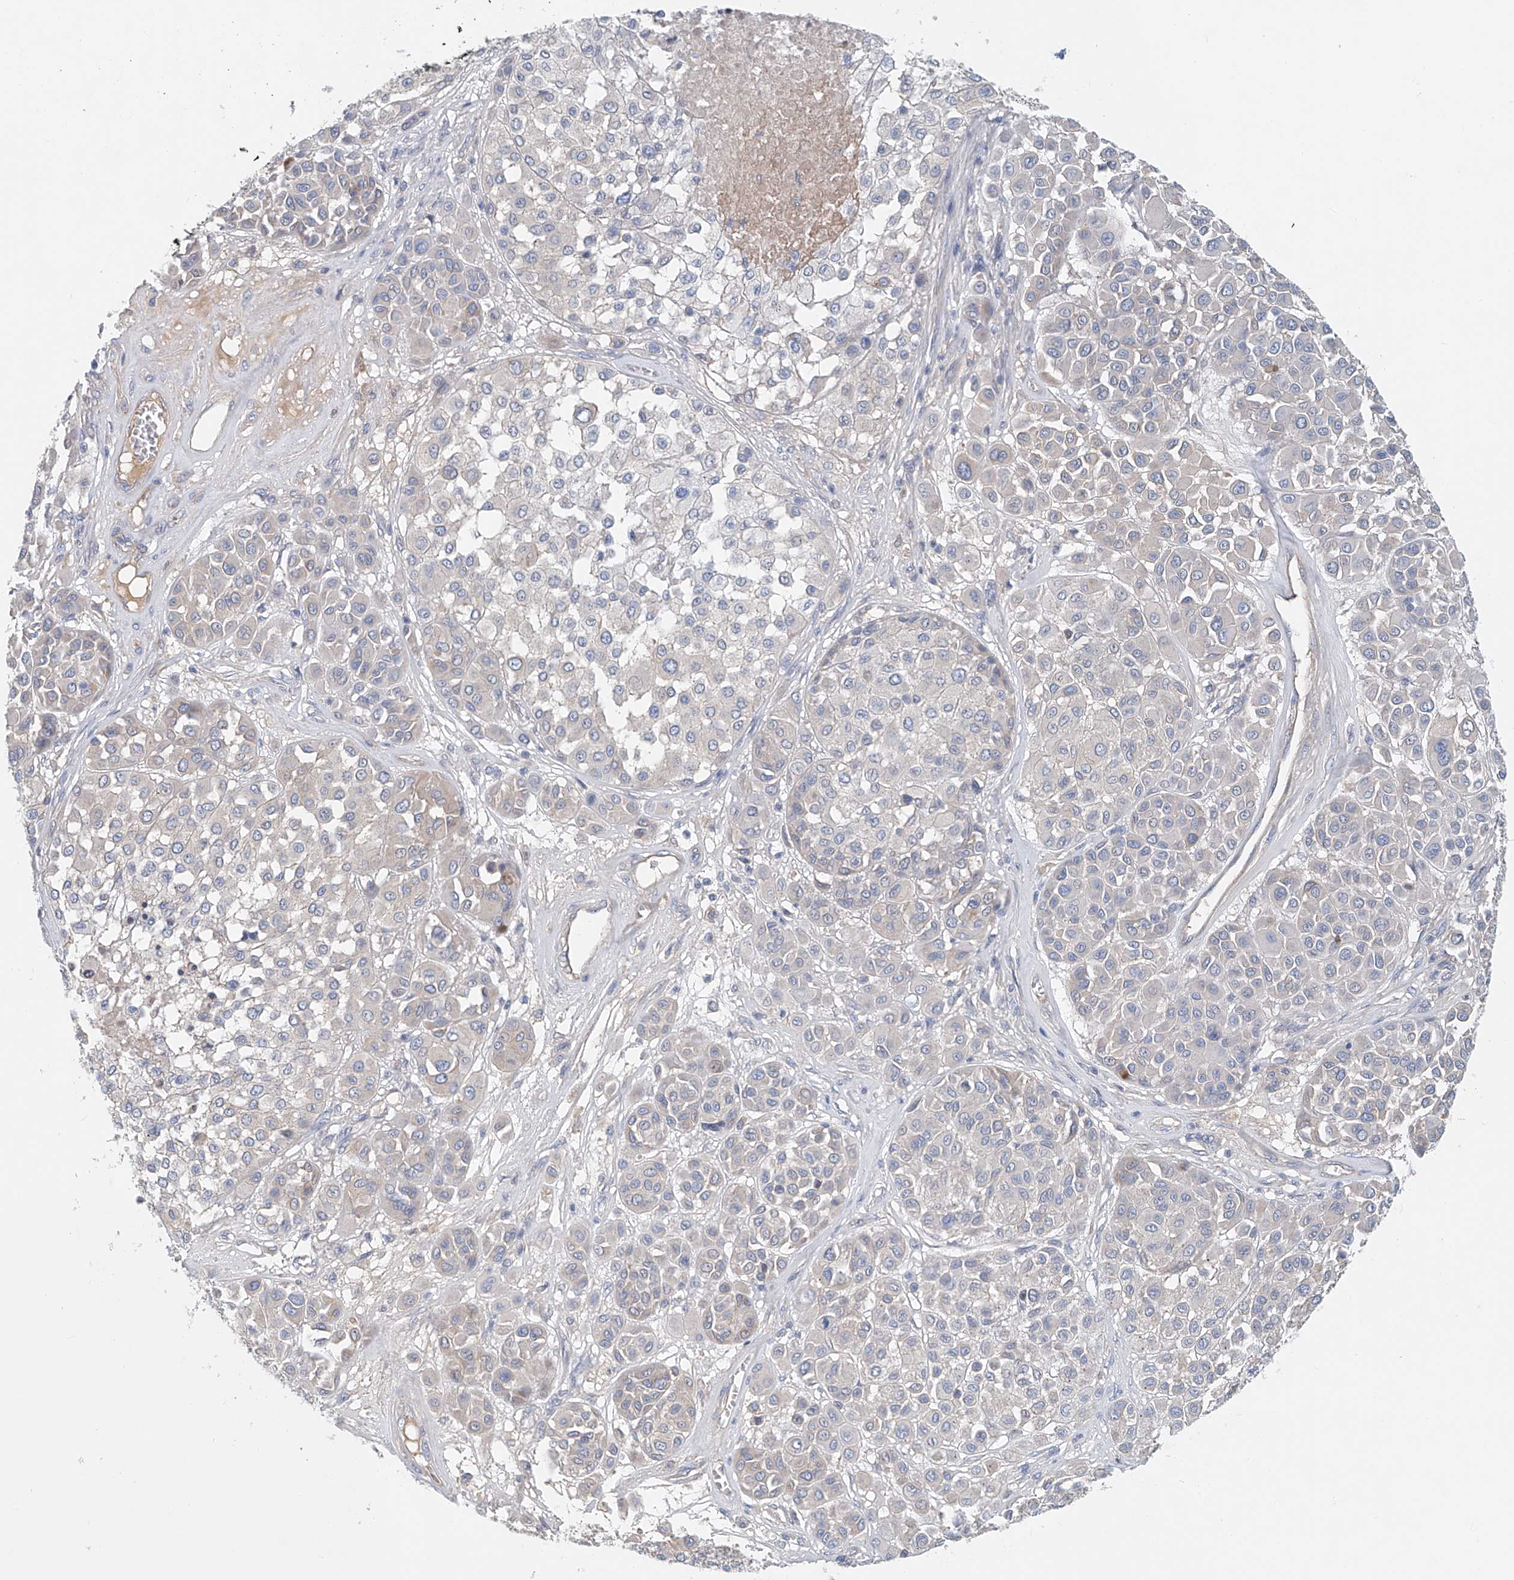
{"staining": {"intensity": "negative", "quantity": "none", "location": "none"}, "tissue": "melanoma", "cell_type": "Tumor cells", "image_type": "cancer", "snomed": [{"axis": "morphology", "description": "Malignant melanoma, Metastatic site"}, {"axis": "topography", "description": "Soft tissue"}], "caption": "Melanoma was stained to show a protein in brown. There is no significant positivity in tumor cells. Nuclei are stained in blue.", "gene": "FRYL", "patient": {"sex": "male", "age": 41}}